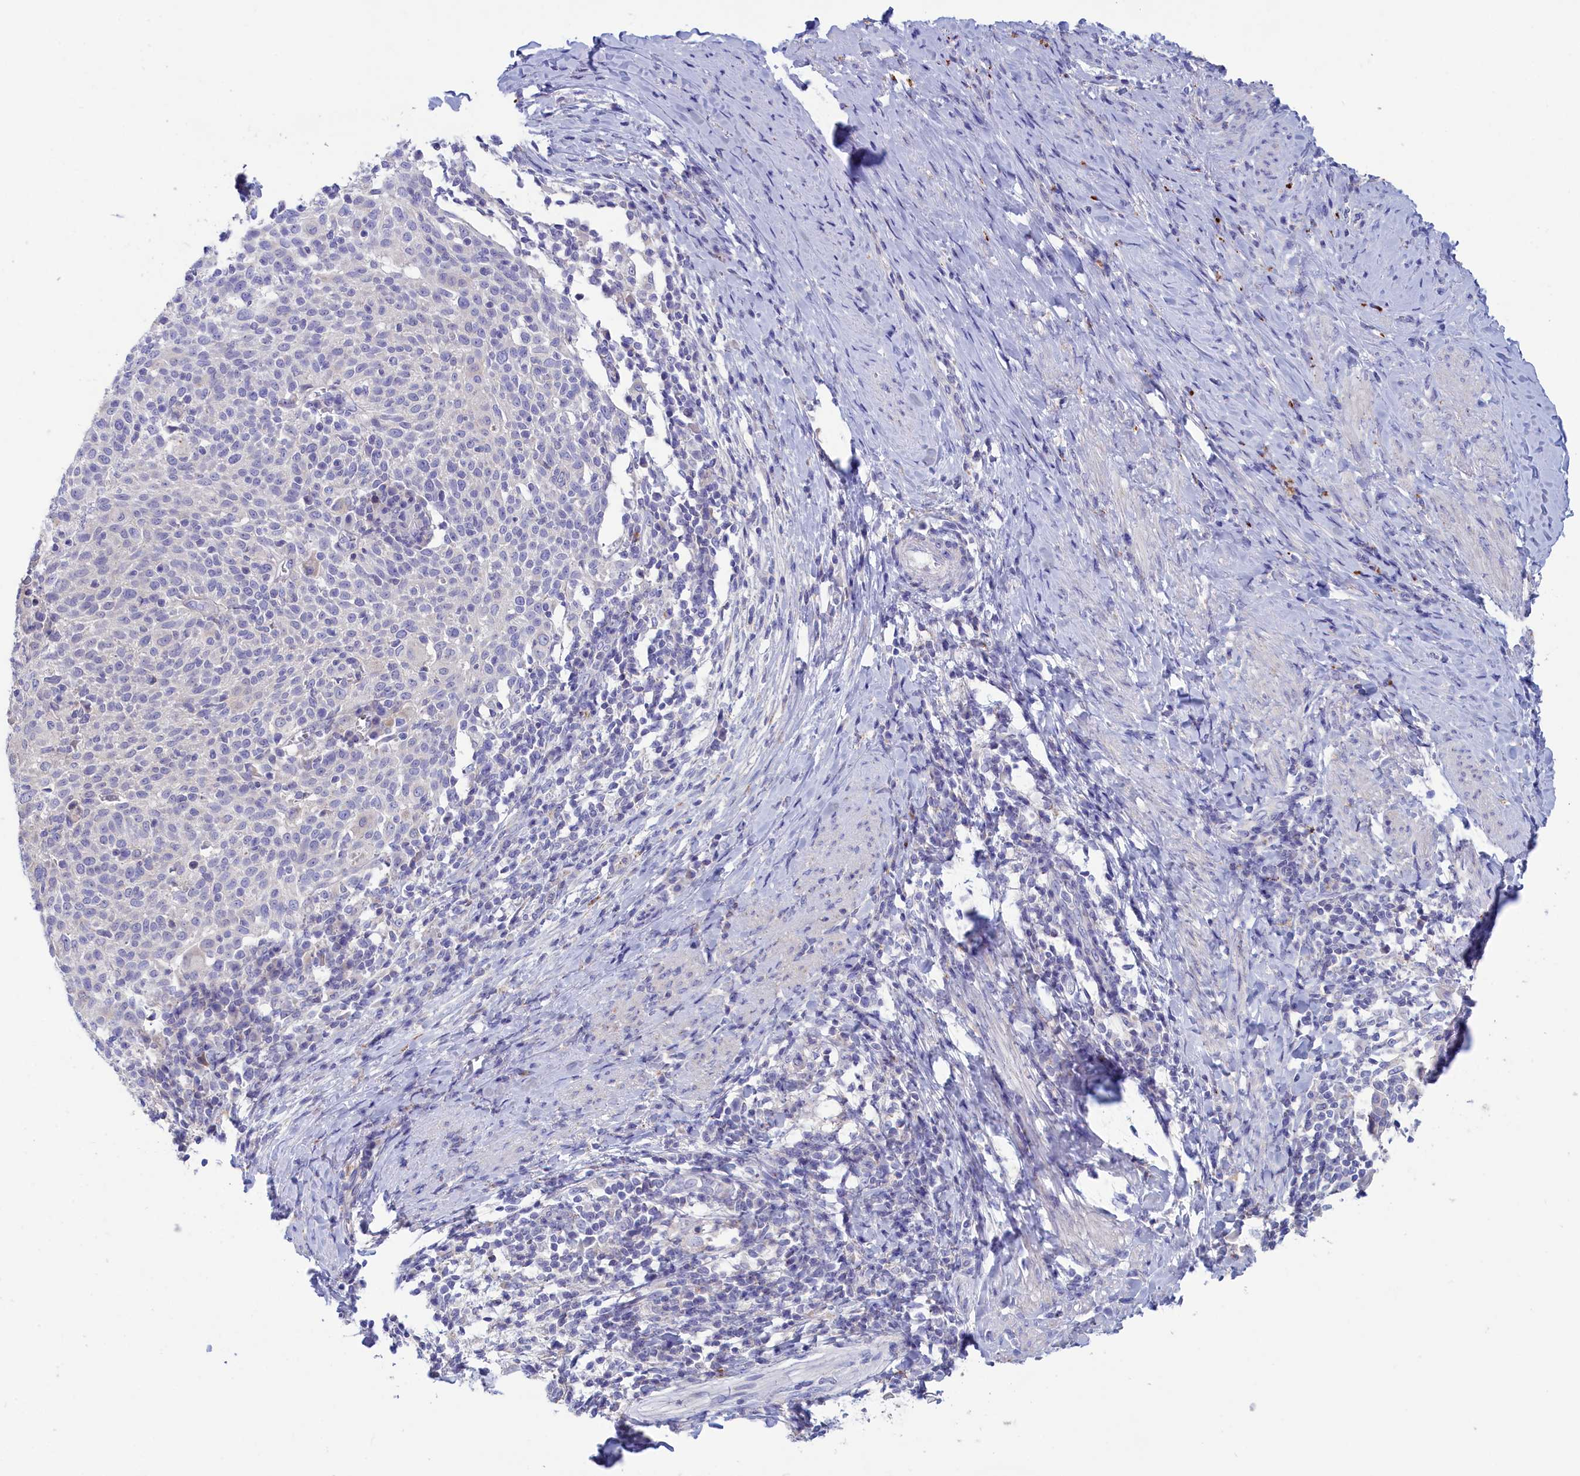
{"staining": {"intensity": "negative", "quantity": "none", "location": "none"}, "tissue": "cervical cancer", "cell_type": "Tumor cells", "image_type": "cancer", "snomed": [{"axis": "morphology", "description": "Squamous cell carcinoma, NOS"}, {"axis": "topography", "description": "Cervix"}], "caption": "There is no significant staining in tumor cells of squamous cell carcinoma (cervical).", "gene": "WDR6", "patient": {"sex": "female", "age": 52}}